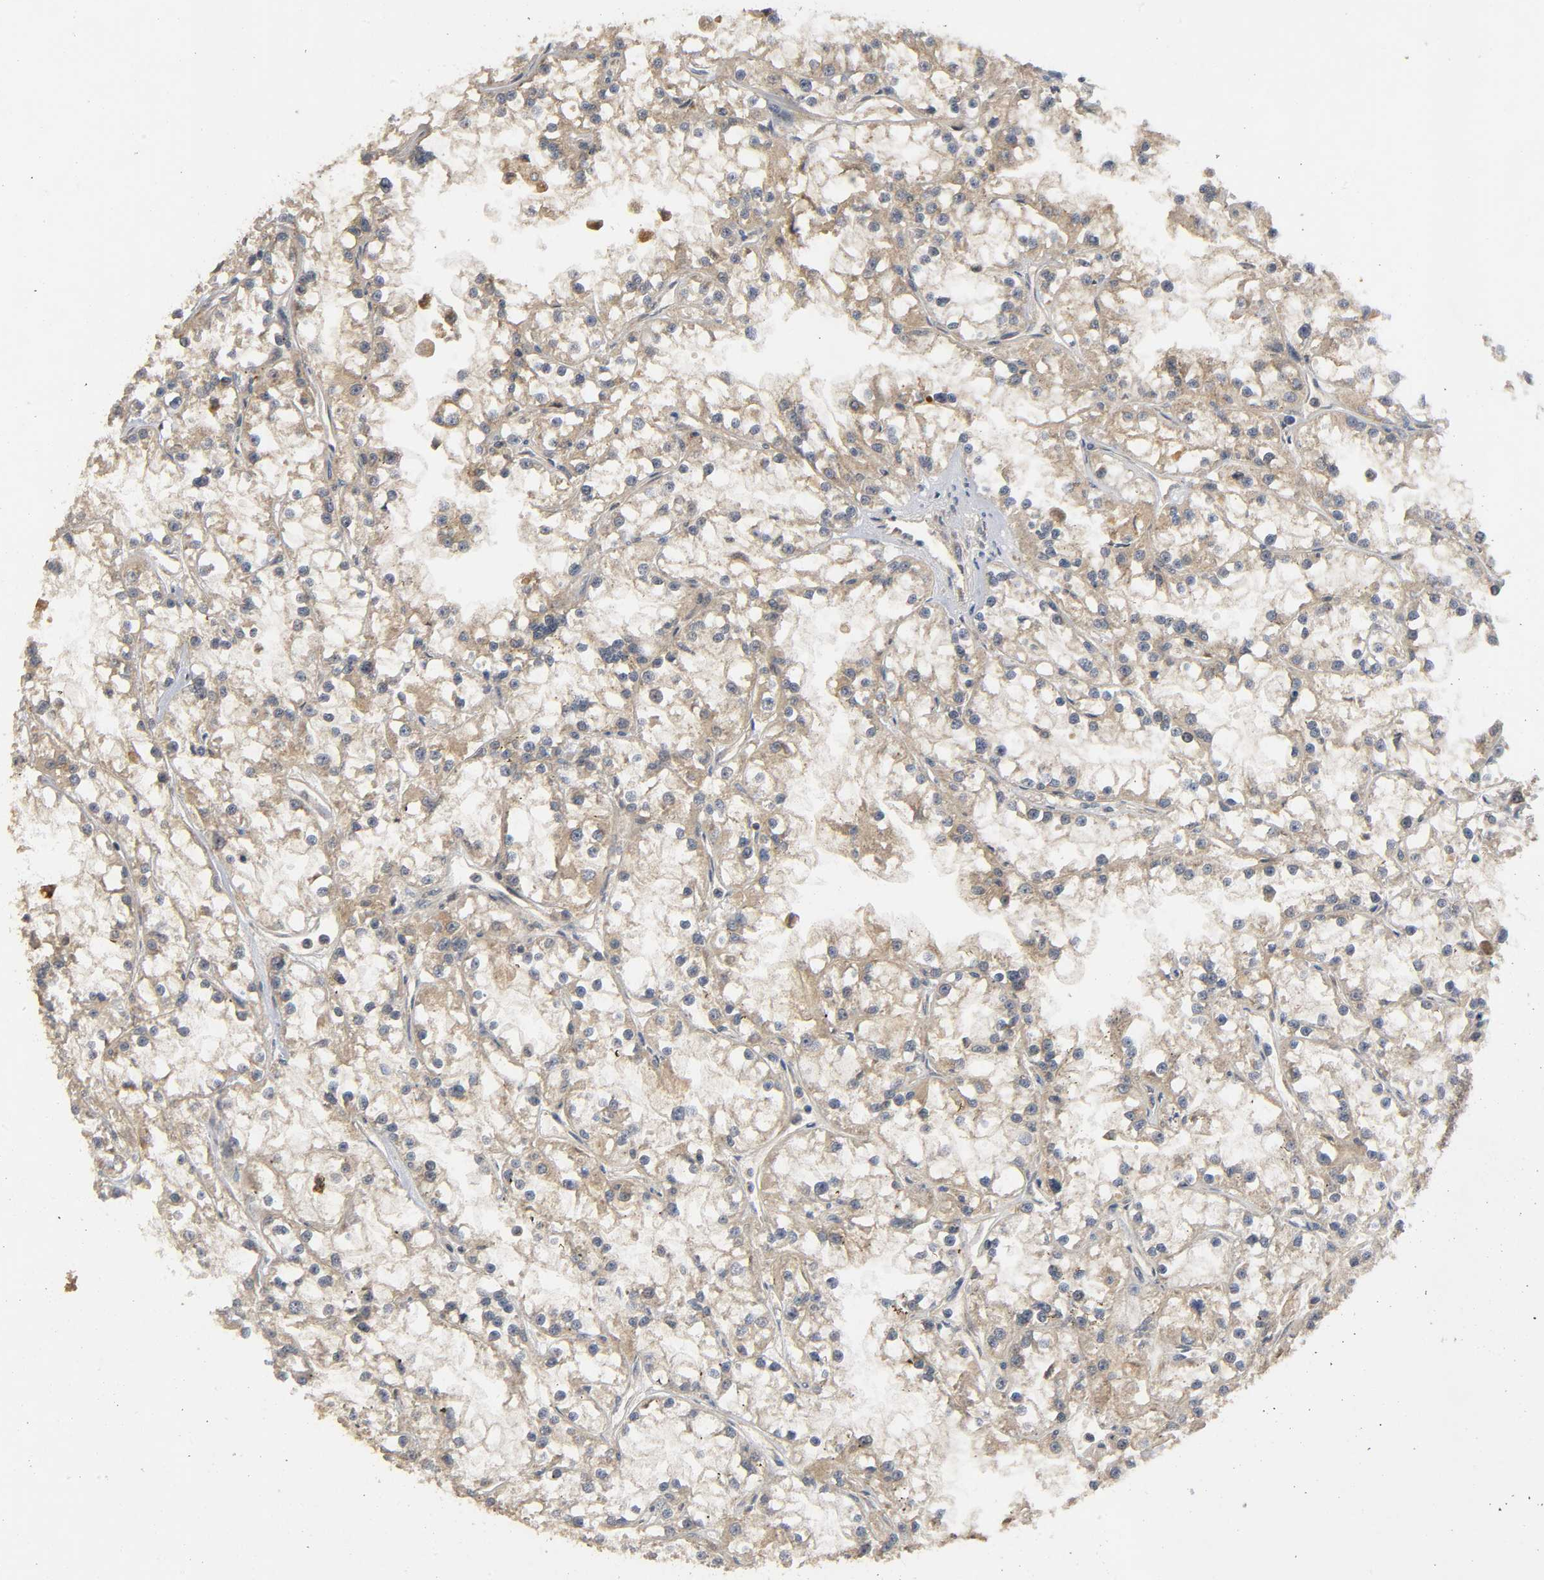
{"staining": {"intensity": "moderate", "quantity": ">75%", "location": "cytoplasmic/membranous"}, "tissue": "renal cancer", "cell_type": "Tumor cells", "image_type": "cancer", "snomed": [{"axis": "morphology", "description": "Adenocarcinoma, NOS"}, {"axis": "topography", "description": "Kidney"}], "caption": "This is a micrograph of IHC staining of renal adenocarcinoma, which shows moderate positivity in the cytoplasmic/membranous of tumor cells.", "gene": "IKBKB", "patient": {"sex": "female", "age": 52}}